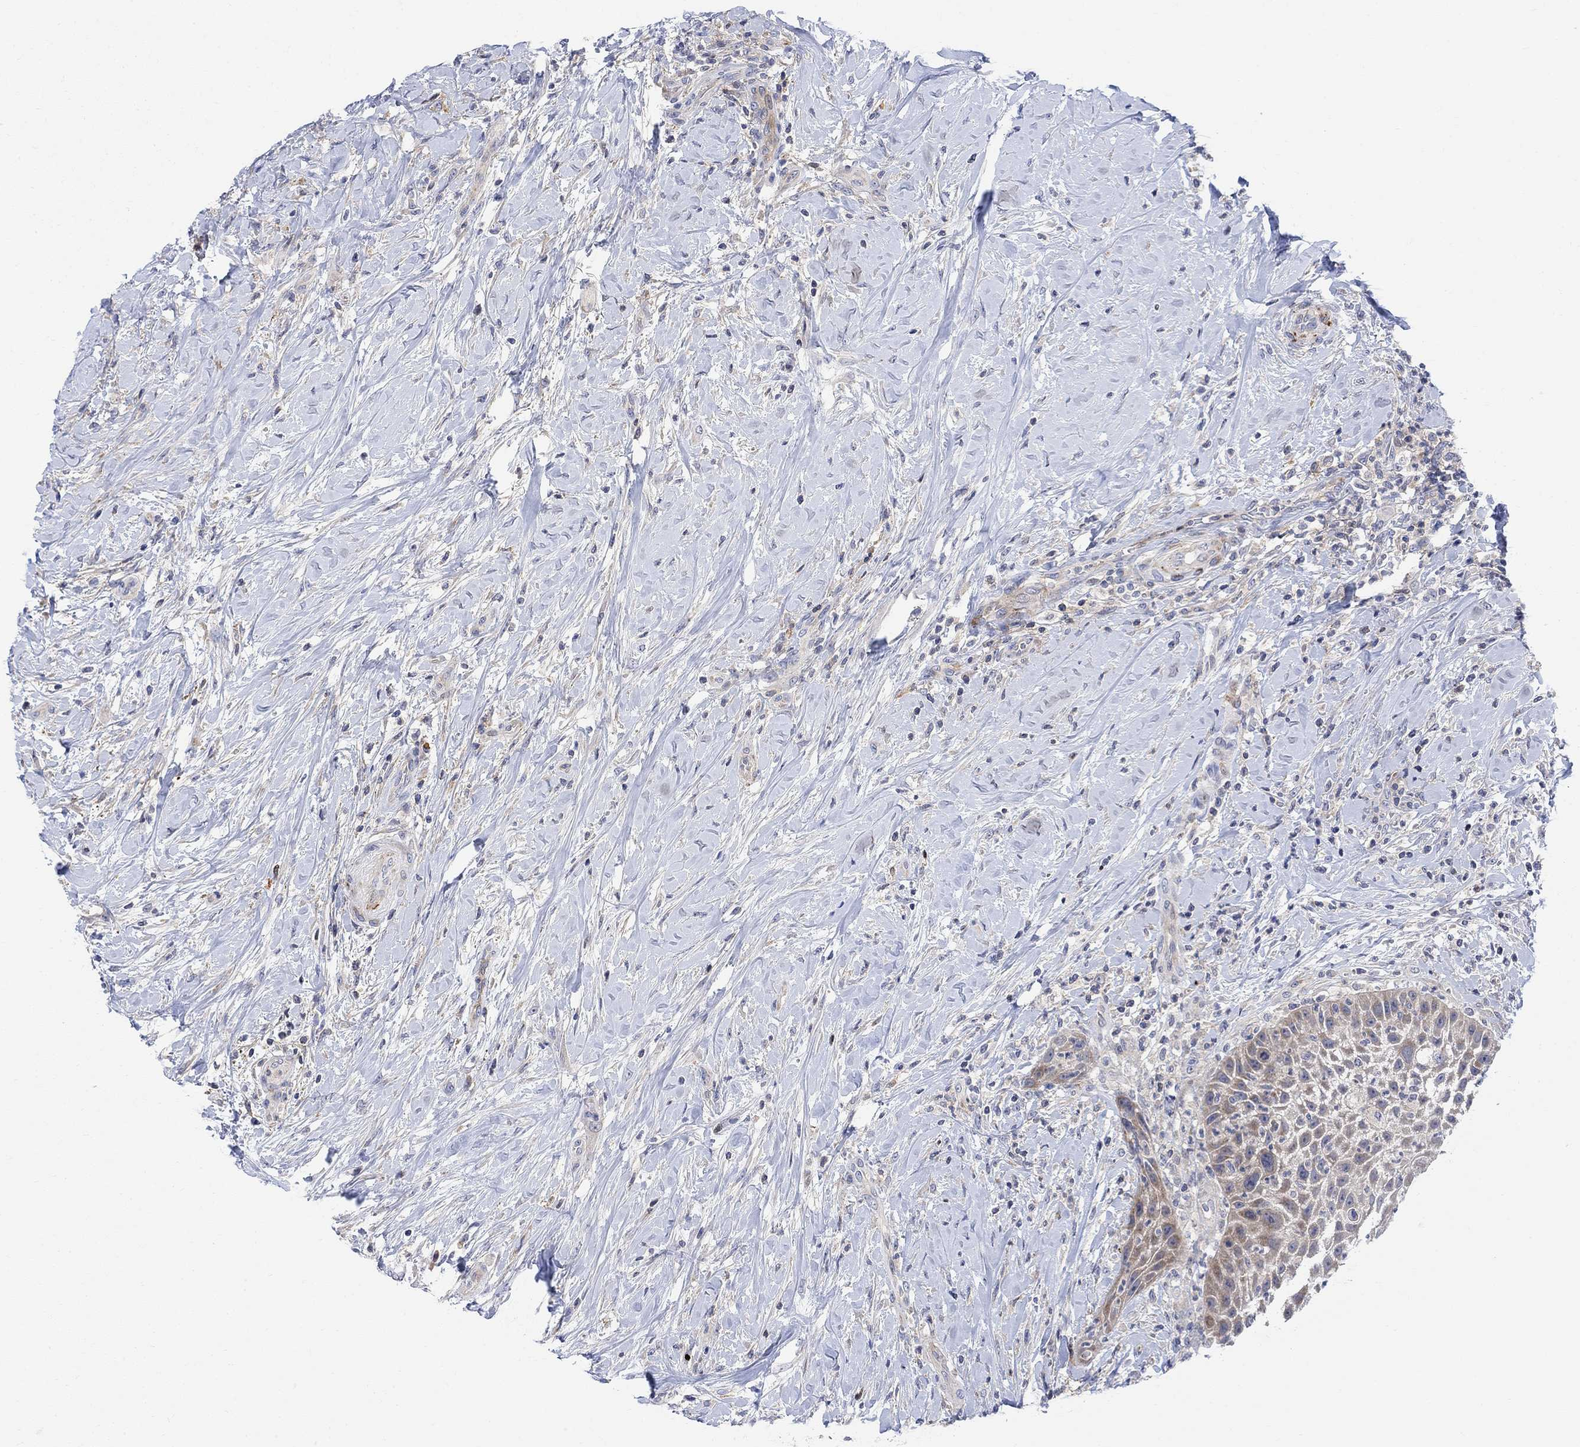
{"staining": {"intensity": "moderate", "quantity": "<25%", "location": "cytoplasmic/membranous"}, "tissue": "head and neck cancer", "cell_type": "Tumor cells", "image_type": "cancer", "snomed": [{"axis": "morphology", "description": "Squamous cell carcinoma, NOS"}, {"axis": "topography", "description": "Head-Neck"}], "caption": "Tumor cells show low levels of moderate cytoplasmic/membranous staining in approximately <25% of cells in squamous cell carcinoma (head and neck).", "gene": "ARSK", "patient": {"sex": "male", "age": 69}}